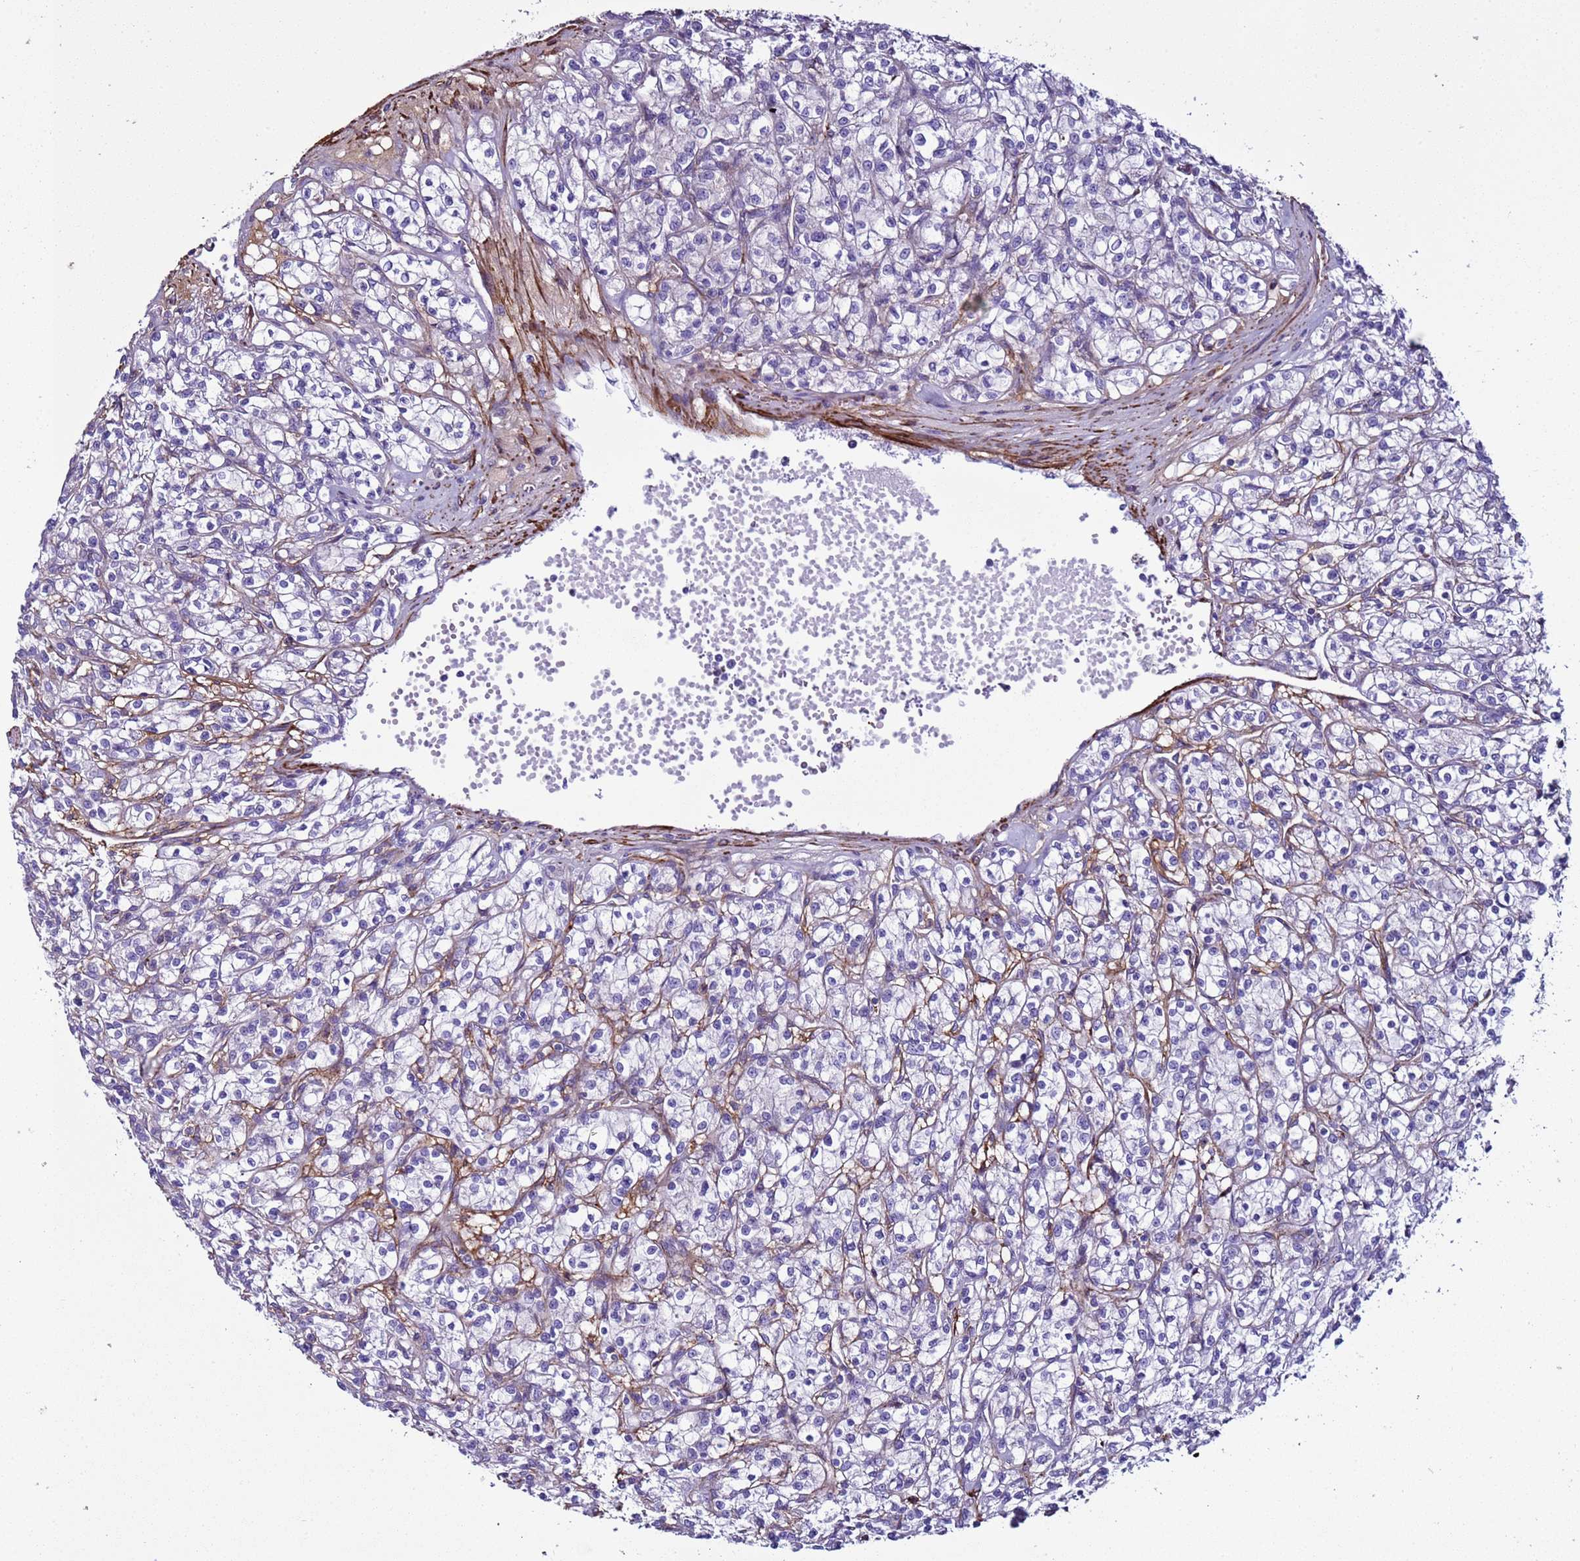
{"staining": {"intensity": "negative", "quantity": "none", "location": "none"}, "tissue": "renal cancer", "cell_type": "Tumor cells", "image_type": "cancer", "snomed": [{"axis": "morphology", "description": "Adenocarcinoma, NOS"}, {"axis": "topography", "description": "Kidney"}], "caption": "DAB immunohistochemical staining of renal adenocarcinoma reveals no significant positivity in tumor cells.", "gene": "RABL2B", "patient": {"sex": "female", "age": 59}}